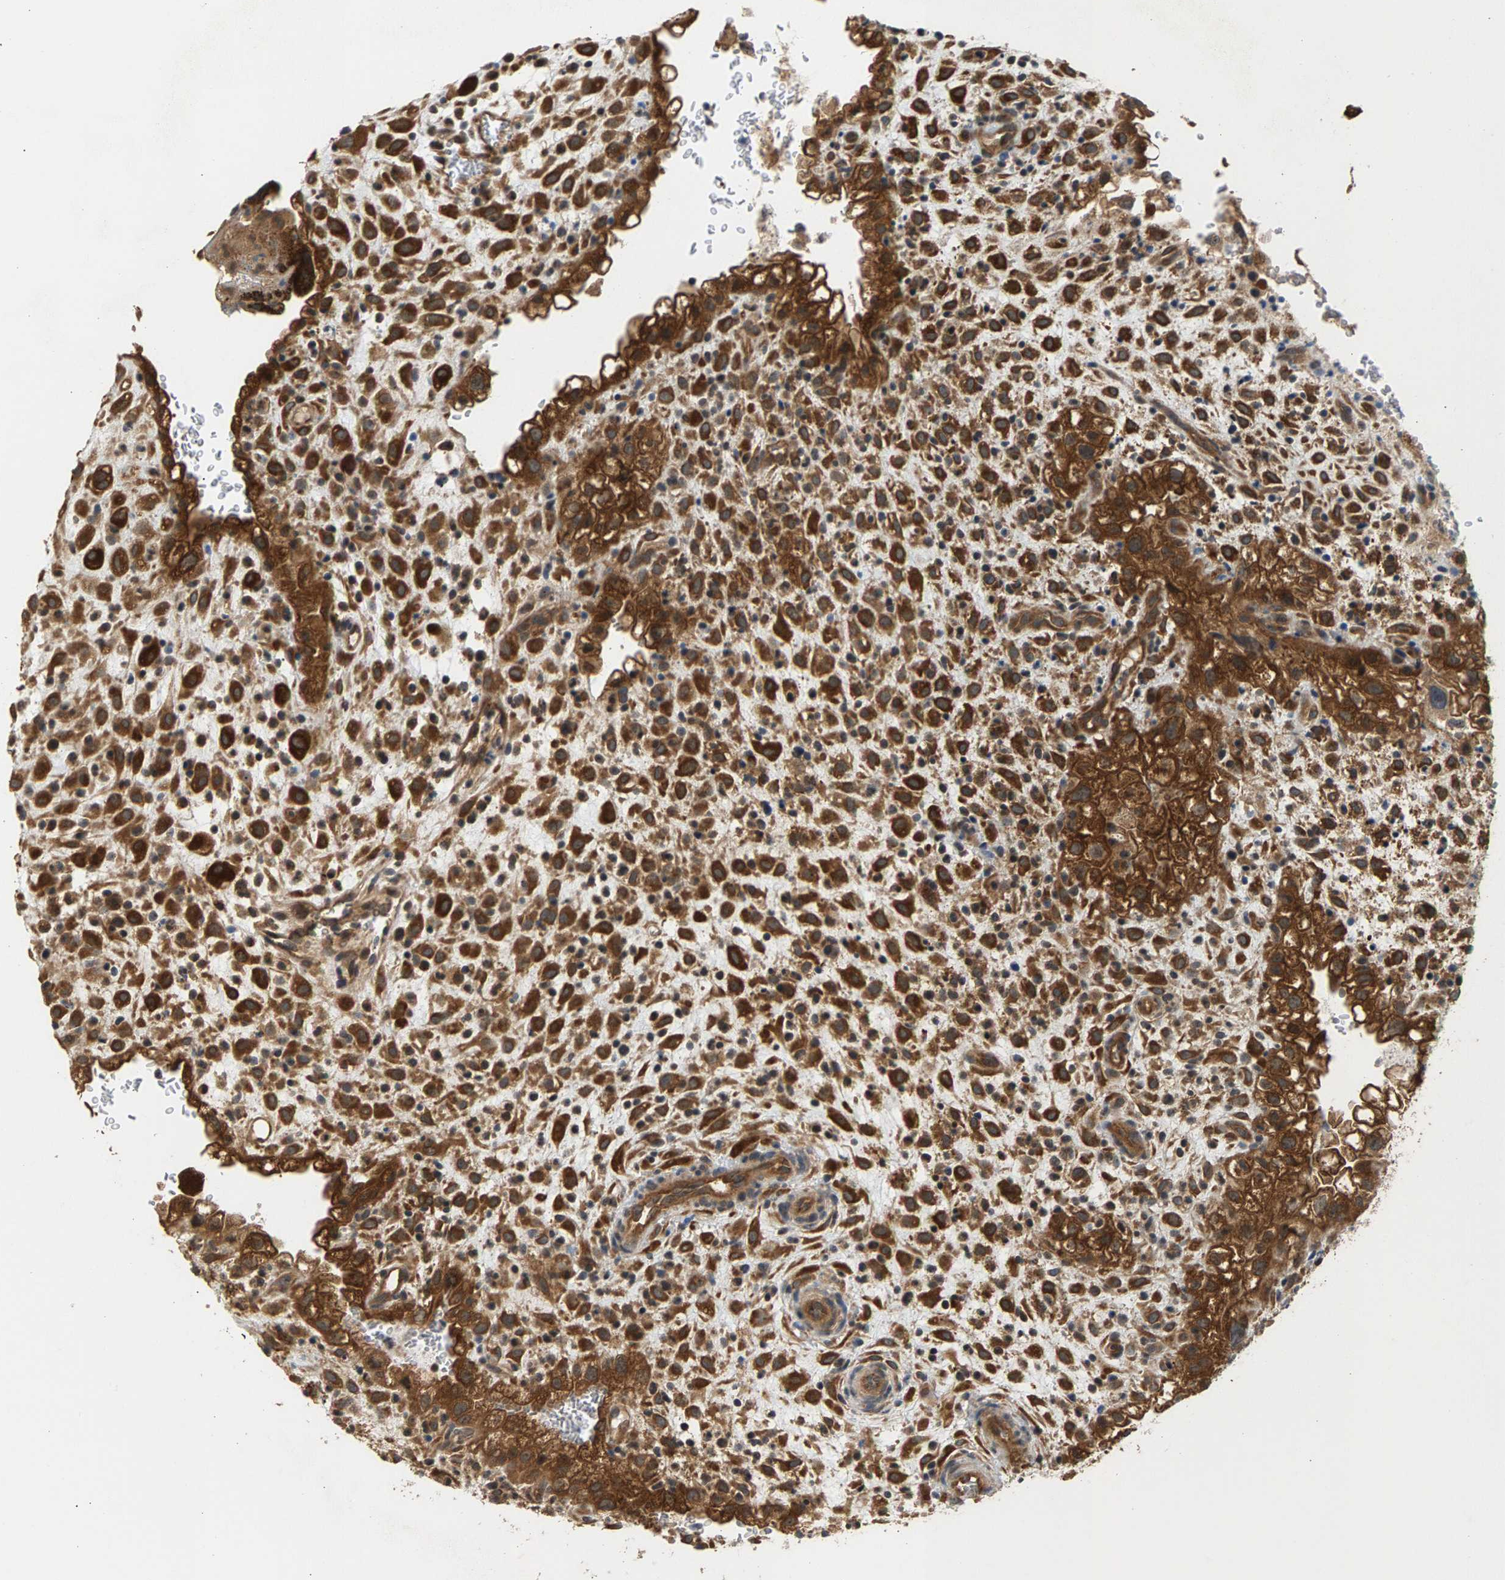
{"staining": {"intensity": "strong", "quantity": ">75%", "location": "cytoplasmic/membranous"}, "tissue": "placenta", "cell_type": "Decidual cells", "image_type": "normal", "snomed": [{"axis": "morphology", "description": "Normal tissue, NOS"}, {"axis": "topography", "description": "Placenta"}], "caption": "Decidual cells exhibit strong cytoplasmic/membranous expression in approximately >75% of cells in unremarkable placenta.", "gene": "MAP2K5", "patient": {"sex": "female", "age": 35}}